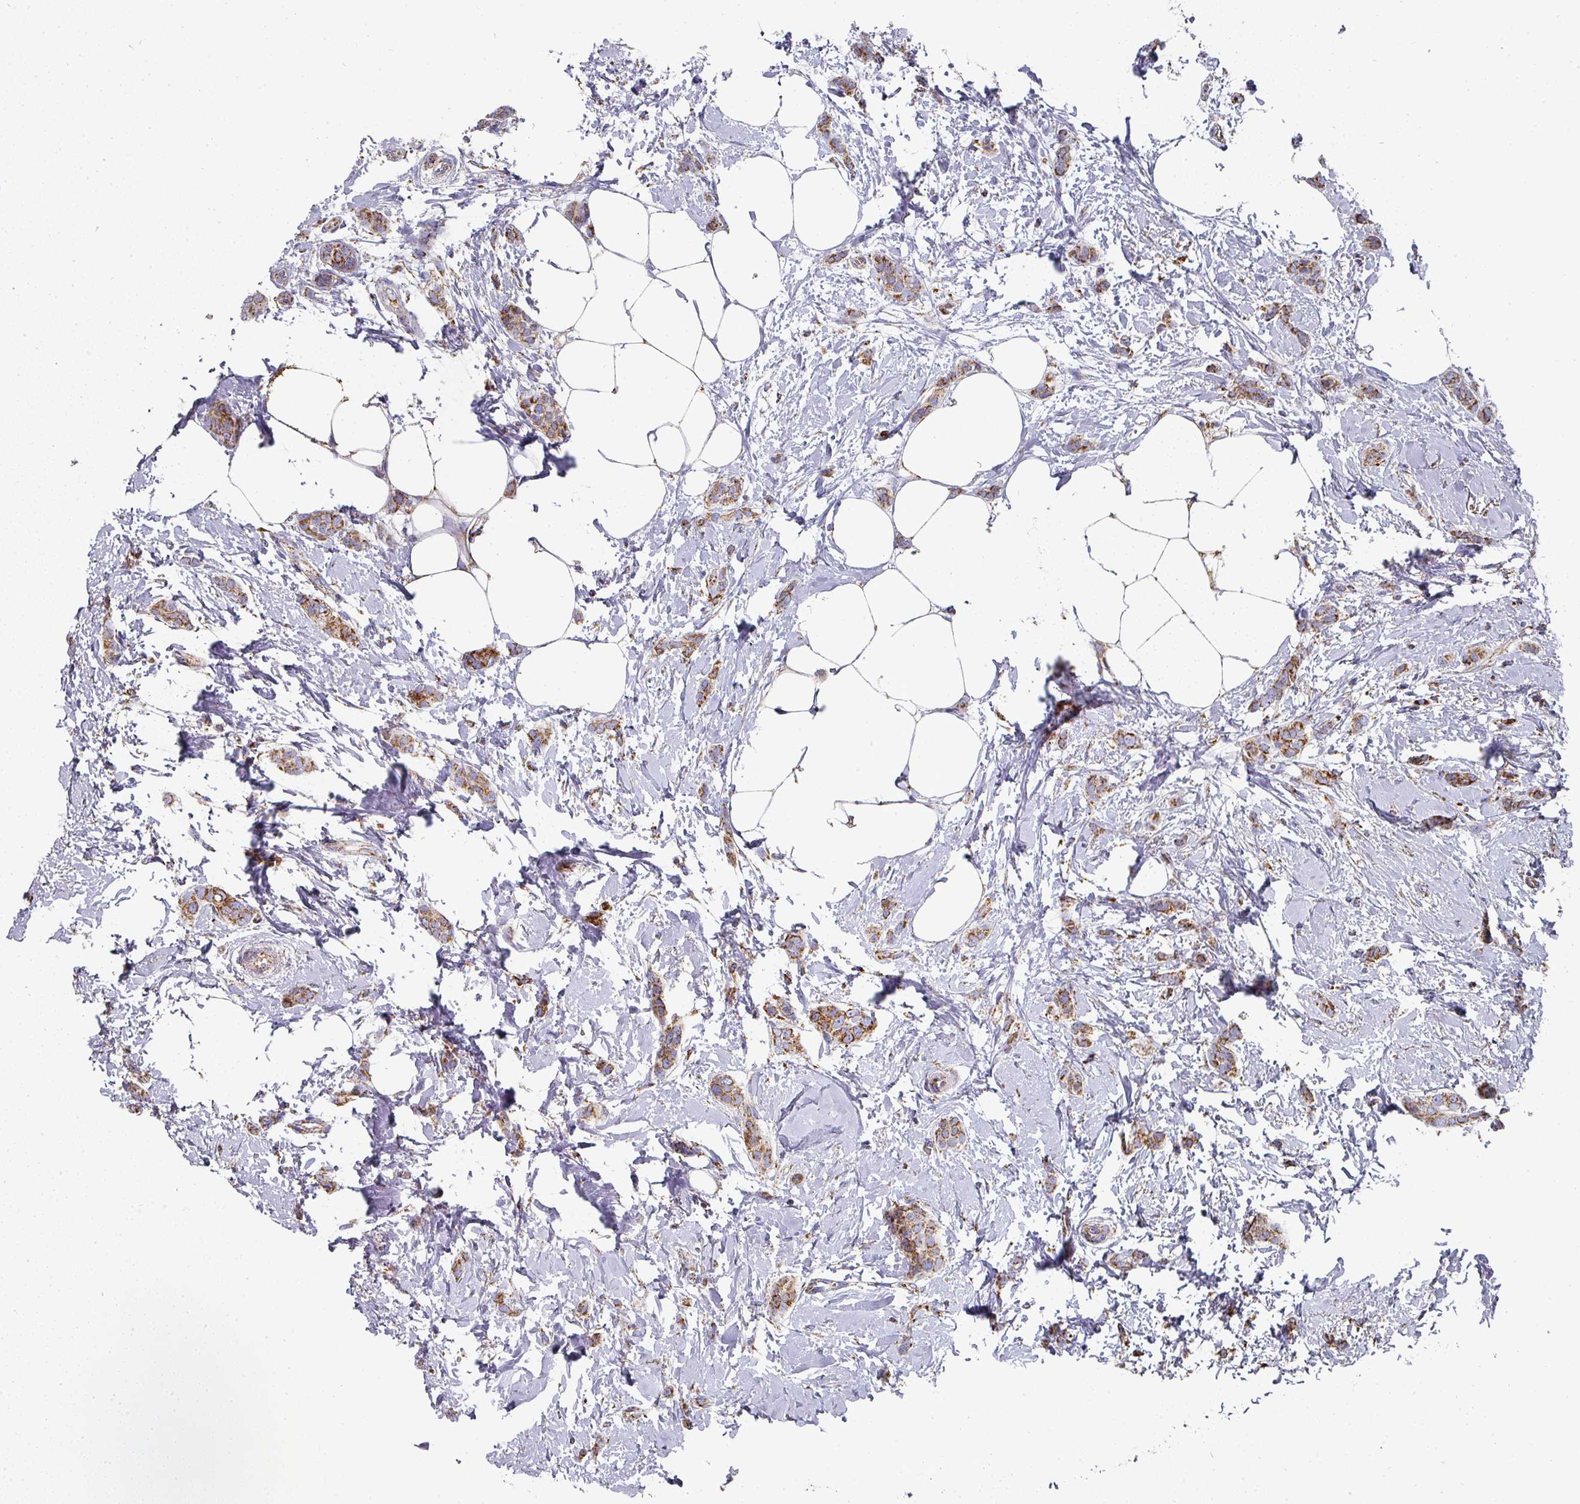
{"staining": {"intensity": "moderate", "quantity": ">75%", "location": "cytoplasmic/membranous"}, "tissue": "breast cancer", "cell_type": "Tumor cells", "image_type": "cancer", "snomed": [{"axis": "morphology", "description": "Duct carcinoma"}, {"axis": "topography", "description": "Breast"}], "caption": "IHC image of human breast cancer (invasive ductal carcinoma) stained for a protein (brown), which reveals medium levels of moderate cytoplasmic/membranous expression in approximately >75% of tumor cells.", "gene": "UQCRFS1", "patient": {"sex": "female", "age": 72}}